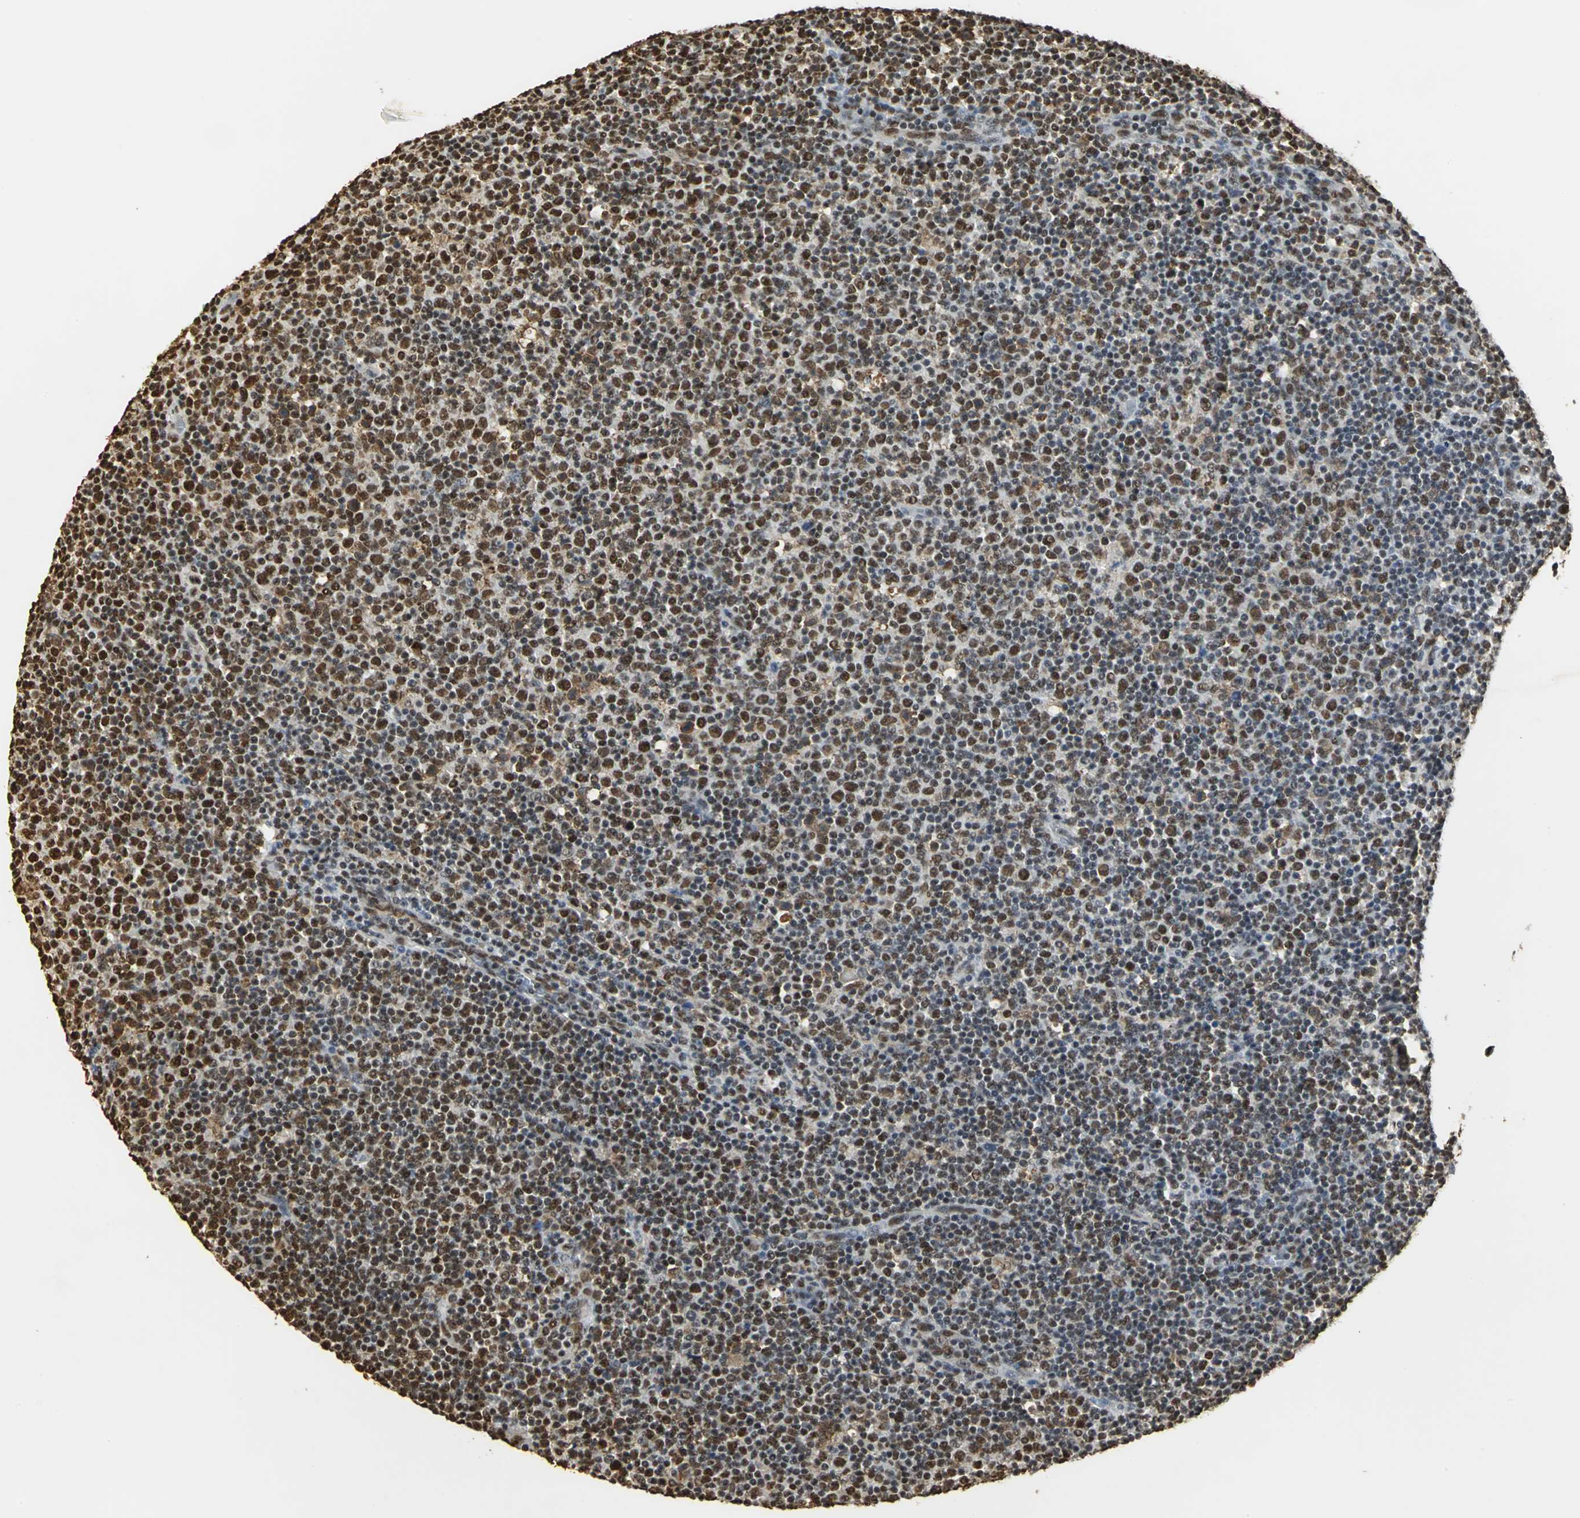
{"staining": {"intensity": "strong", "quantity": ">75%", "location": "nuclear"}, "tissue": "lymphoma", "cell_type": "Tumor cells", "image_type": "cancer", "snomed": [{"axis": "morphology", "description": "Malignant lymphoma, non-Hodgkin's type, Low grade"}, {"axis": "topography", "description": "Lymph node"}], "caption": "IHC image of neoplastic tissue: human low-grade malignant lymphoma, non-Hodgkin's type stained using immunohistochemistry (IHC) exhibits high levels of strong protein expression localized specifically in the nuclear of tumor cells, appearing as a nuclear brown color.", "gene": "SET", "patient": {"sex": "male", "age": 70}}